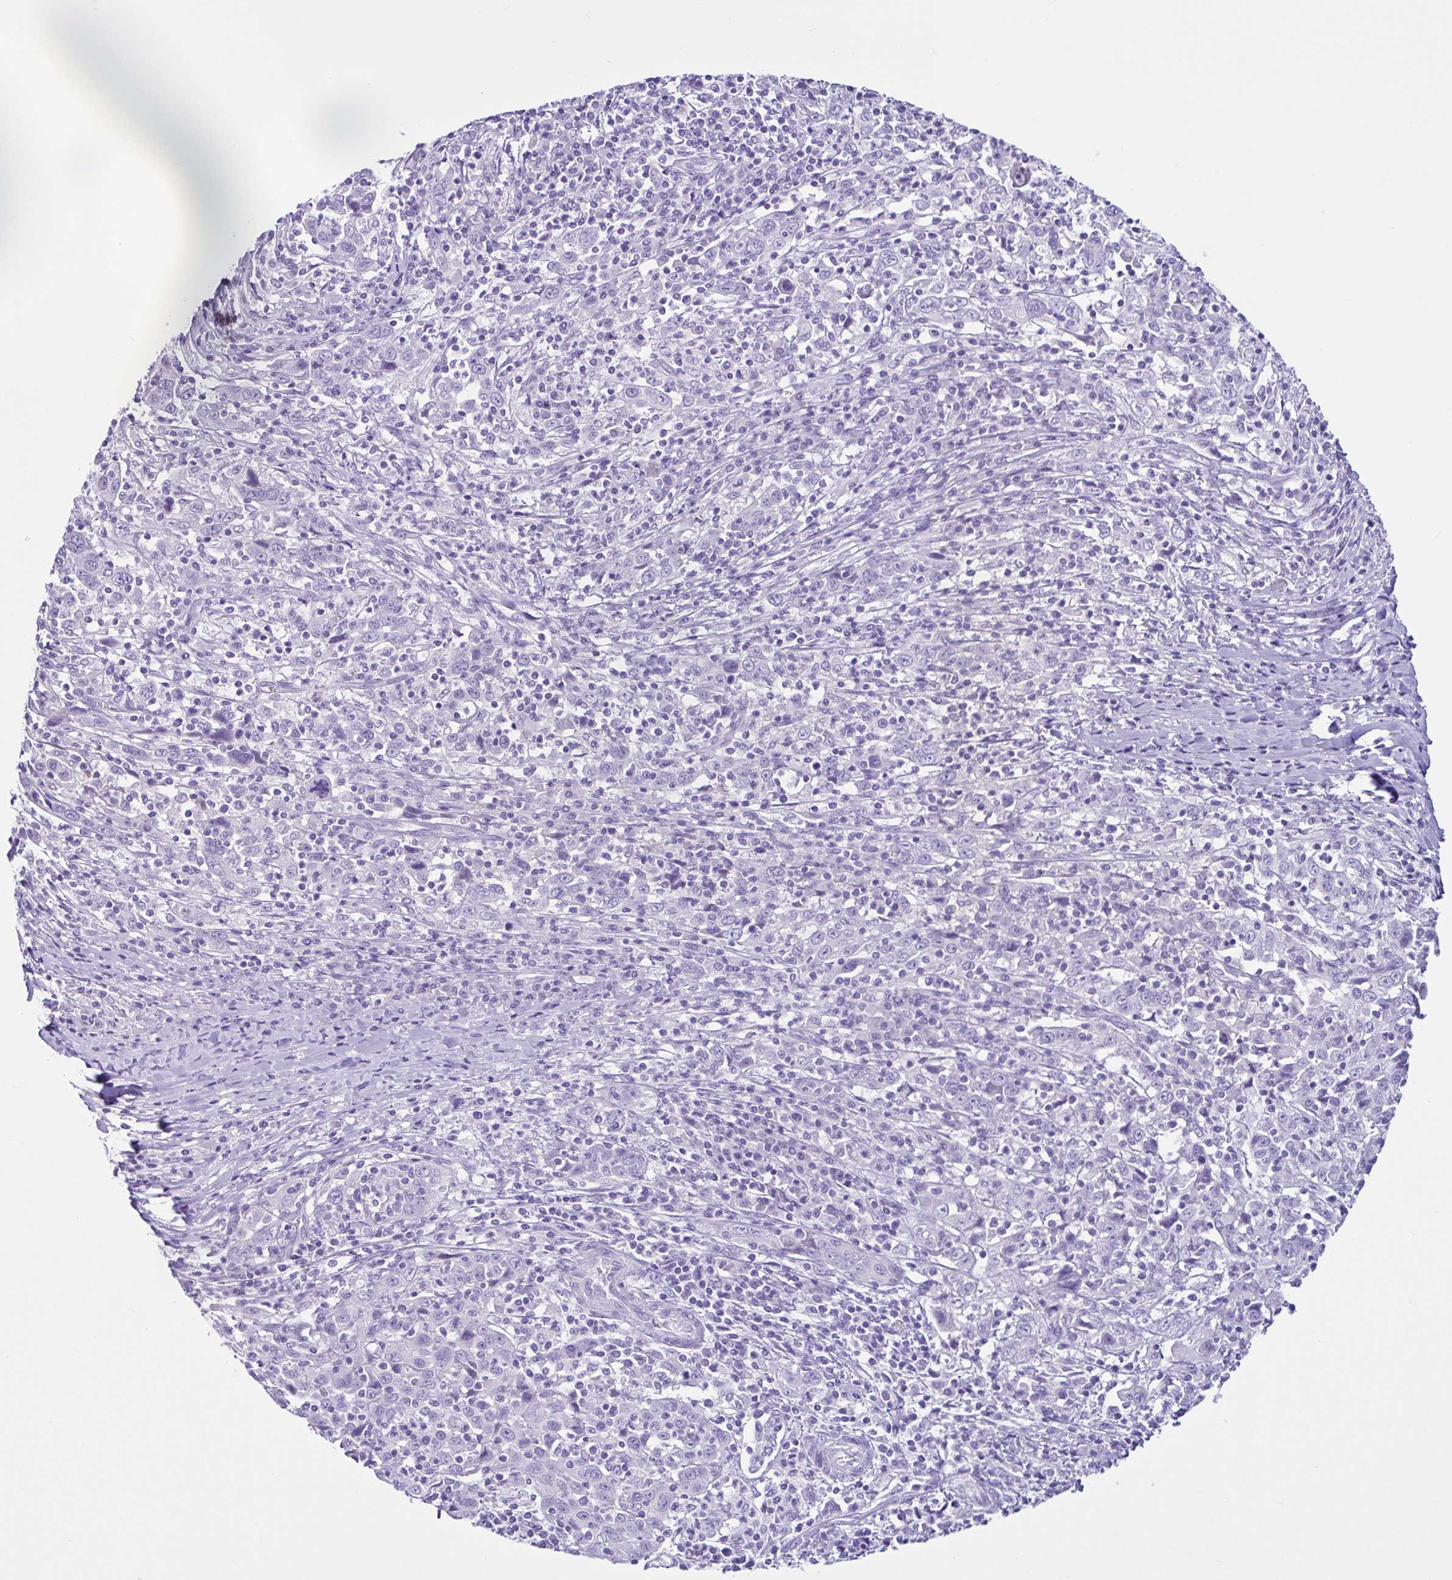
{"staining": {"intensity": "negative", "quantity": "none", "location": "none"}, "tissue": "cervical cancer", "cell_type": "Tumor cells", "image_type": "cancer", "snomed": [{"axis": "morphology", "description": "Squamous cell carcinoma, NOS"}, {"axis": "topography", "description": "Cervix"}], "caption": "Immunohistochemistry of human cervical cancer (squamous cell carcinoma) displays no expression in tumor cells.", "gene": "CYP19A1", "patient": {"sex": "female", "age": 46}}